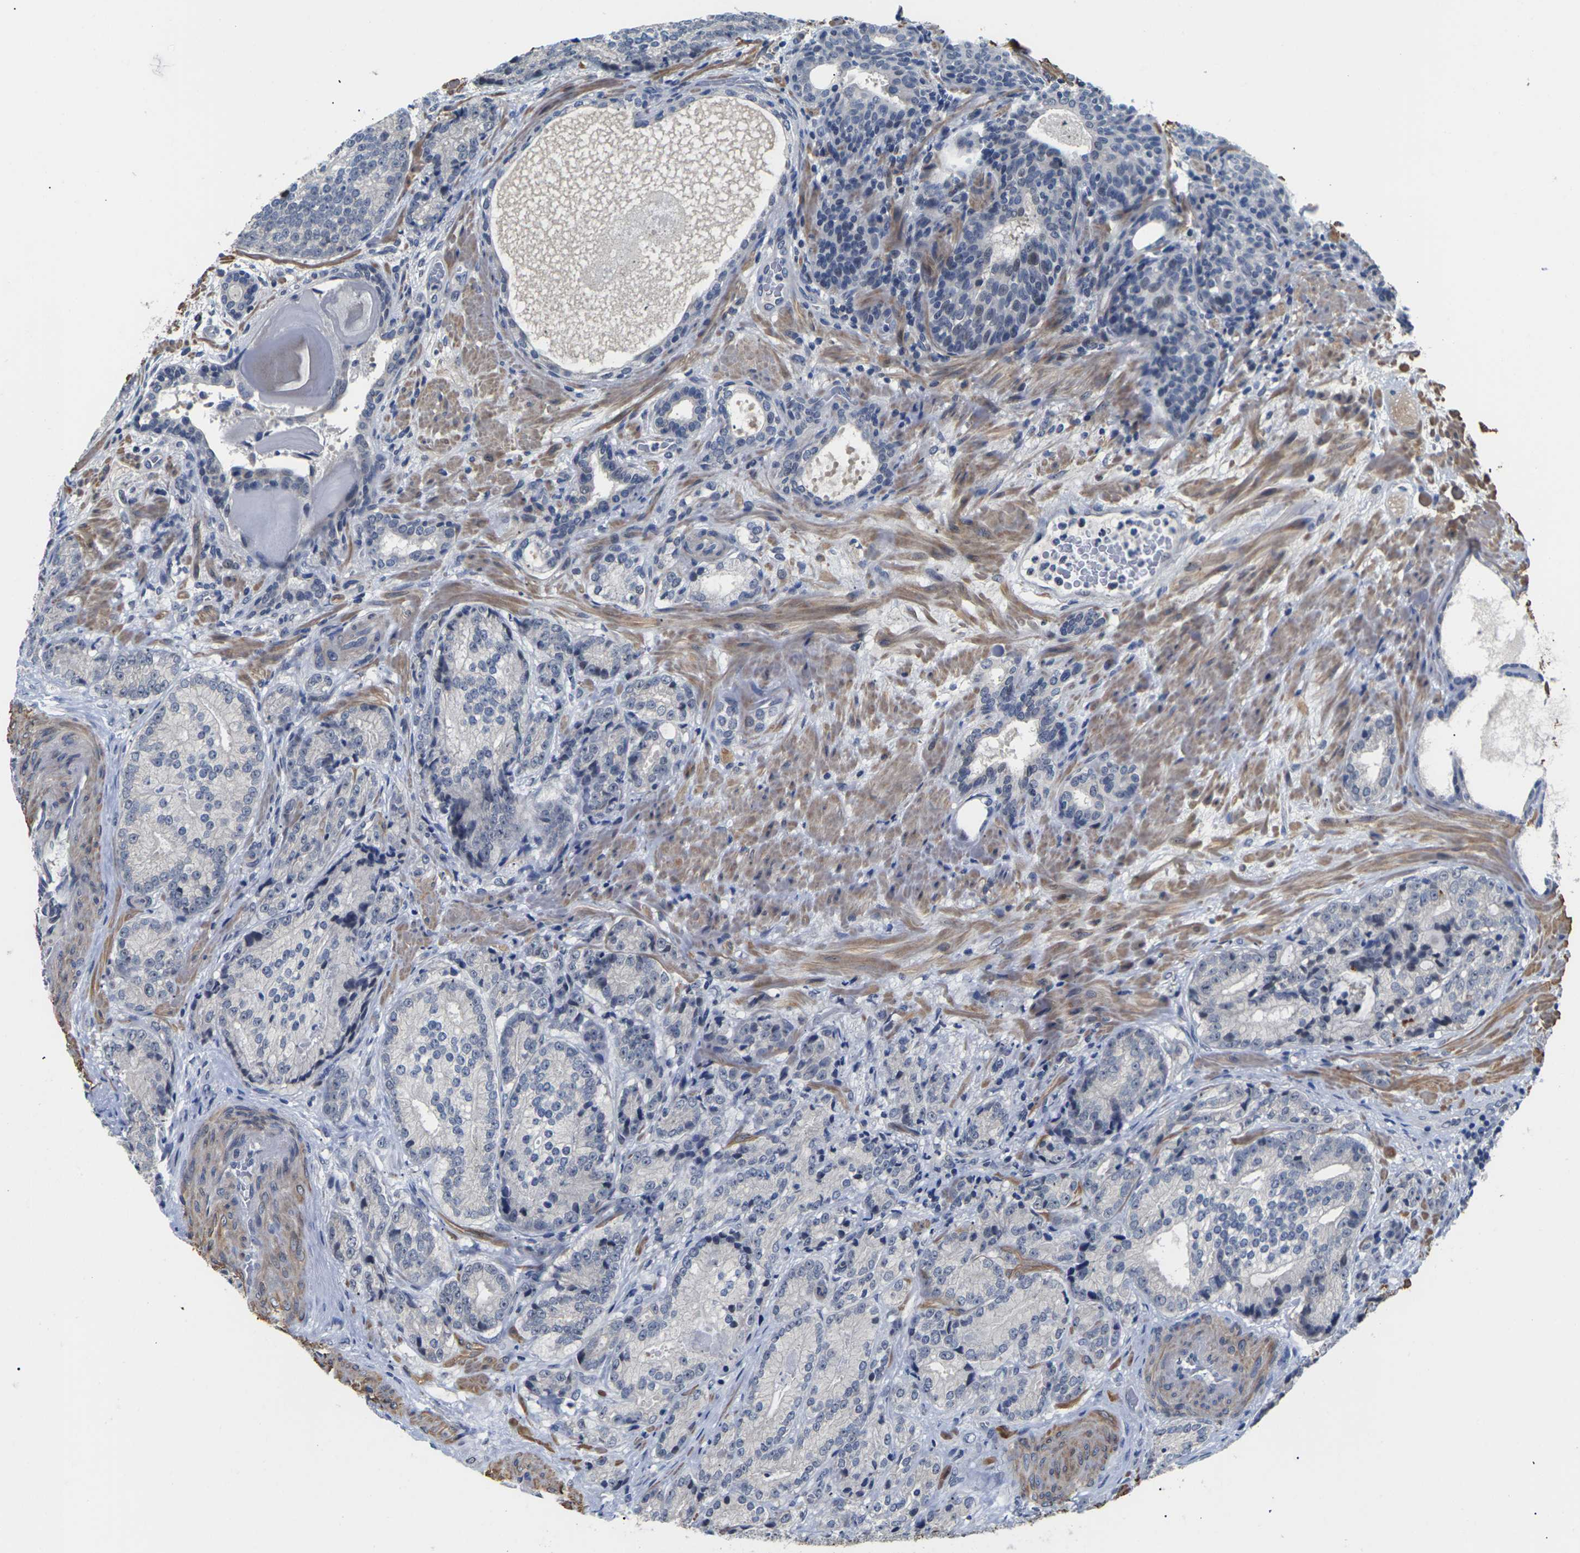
{"staining": {"intensity": "negative", "quantity": "none", "location": "none"}, "tissue": "prostate cancer", "cell_type": "Tumor cells", "image_type": "cancer", "snomed": [{"axis": "morphology", "description": "Adenocarcinoma, High grade"}, {"axis": "topography", "description": "Prostate"}], "caption": "The IHC histopathology image has no significant expression in tumor cells of high-grade adenocarcinoma (prostate) tissue.", "gene": "ST6GAL2", "patient": {"sex": "male", "age": 61}}